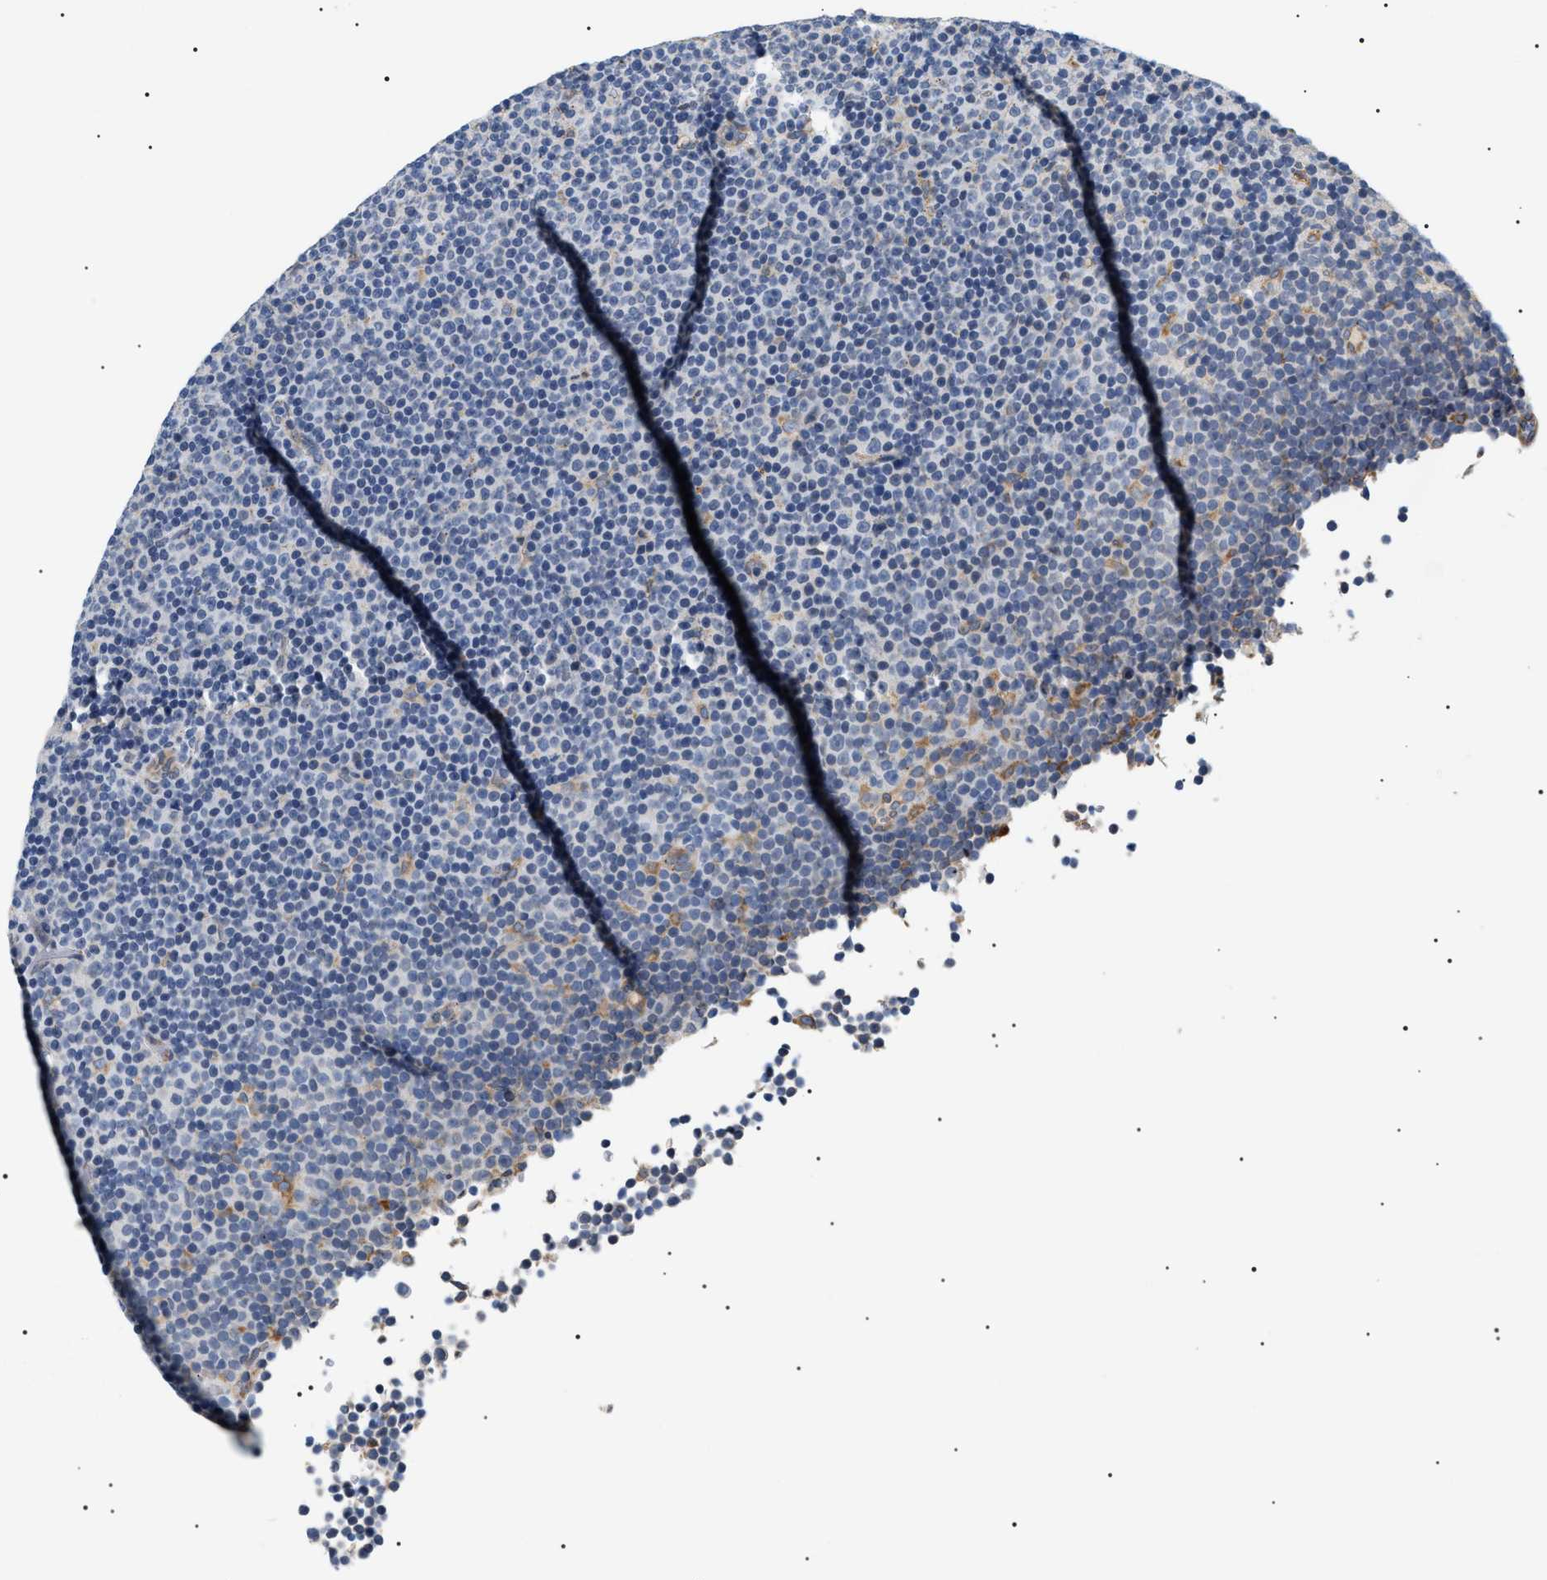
{"staining": {"intensity": "negative", "quantity": "none", "location": "none"}, "tissue": "lymphoma", "cell_type": "Tumor cells", "image_type": "cancer", "snomed": [{"axis": "morphology", "description": "Malignant lymphoma, non-Hodgkin's type, Low grade"}, {"axis": "topography", "description": "Lymph node"}], "caption": "Human low-grade malignant lymphoma, non-Hodgkin's type stained for a protein using immunohistochemistry displays no positivity in tumor cells.", "gene": "HSD17B11", "patient": {"sex": "female", "age": 67}}